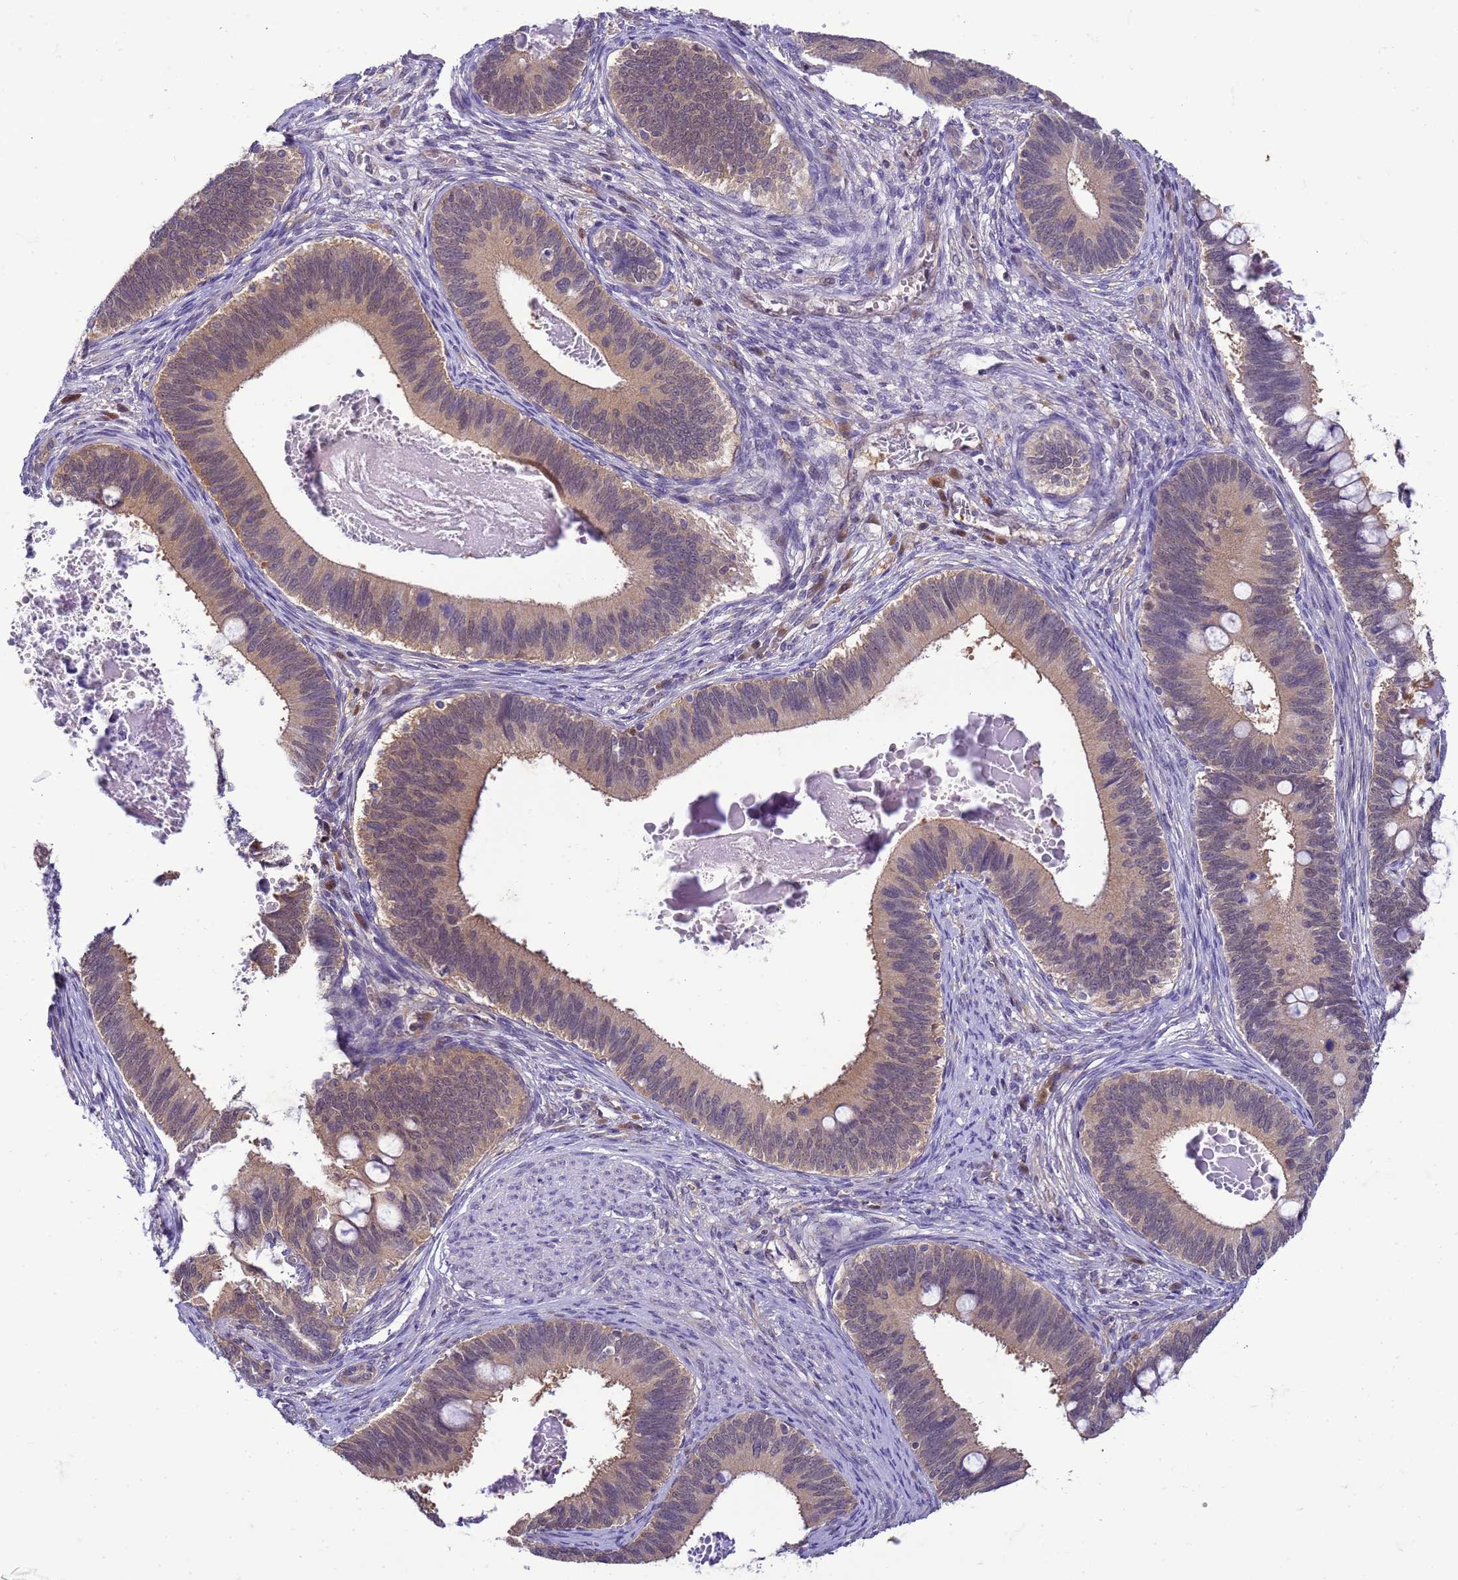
{"staining": {"intensity": "weak", "quantity": ">75%", "location": "cytoplasmic/membranous"}, "tissue": "cervical cancer", "cell_type": "Tumor cells", "image_type": "cancer", "snomed": [{"axis": "morphology", "description": "Adenocarcinoma, NOS"}, {"axis": "topography", "description": "Cervix"}], "caption": "A histopathology image of human cervical cancer stained for a protein shows weak cytoplasmic/membranous brown staining in tumor cells. Nuclei are stained in blue.", "gene": "DDI2", "patient": {"sex": "female", "age": 42}}